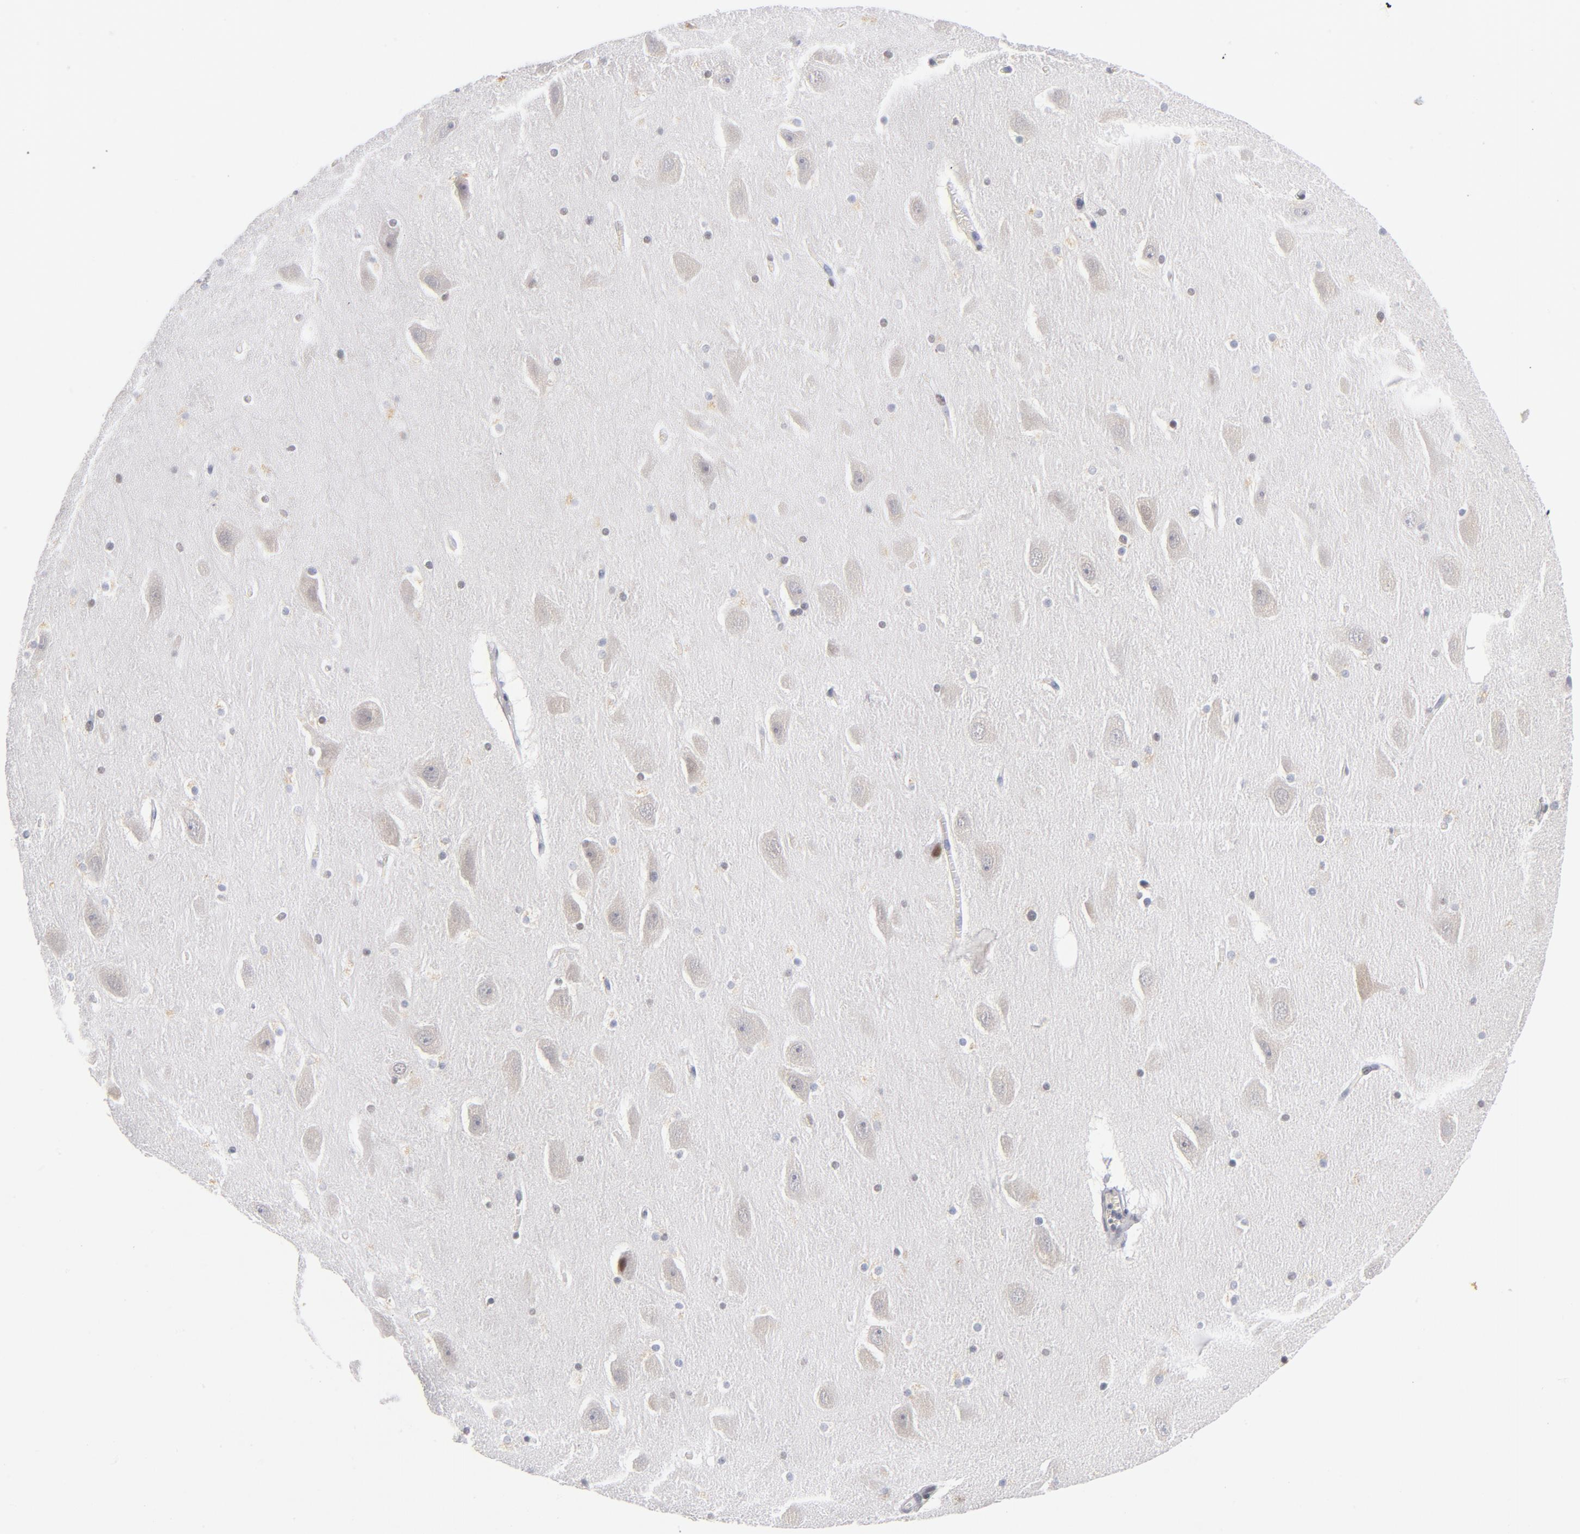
{"staining": {"intensity": "weak", "quantity": "<25%", "location": "cytoplasmic/membranous,nuclear"}, "tissue": "hippocampus", "cell_type": "Glial cells", "image_type": "normal", "snomed": [{"axis": "morphology", "description": "Normal tissue, NOS"}, {"axis": "topography", "description": "Hippocampus"}], "caption": "An image of hippocampus stained for a protein displays no brown staining in glial cells. (Stains: DAB IHC with hematoxylin counter stain, Microscopy: brightfield microscopy at high magnification).", "gene": "BAP1", "patient": {"sex": "male", "age": 45}}